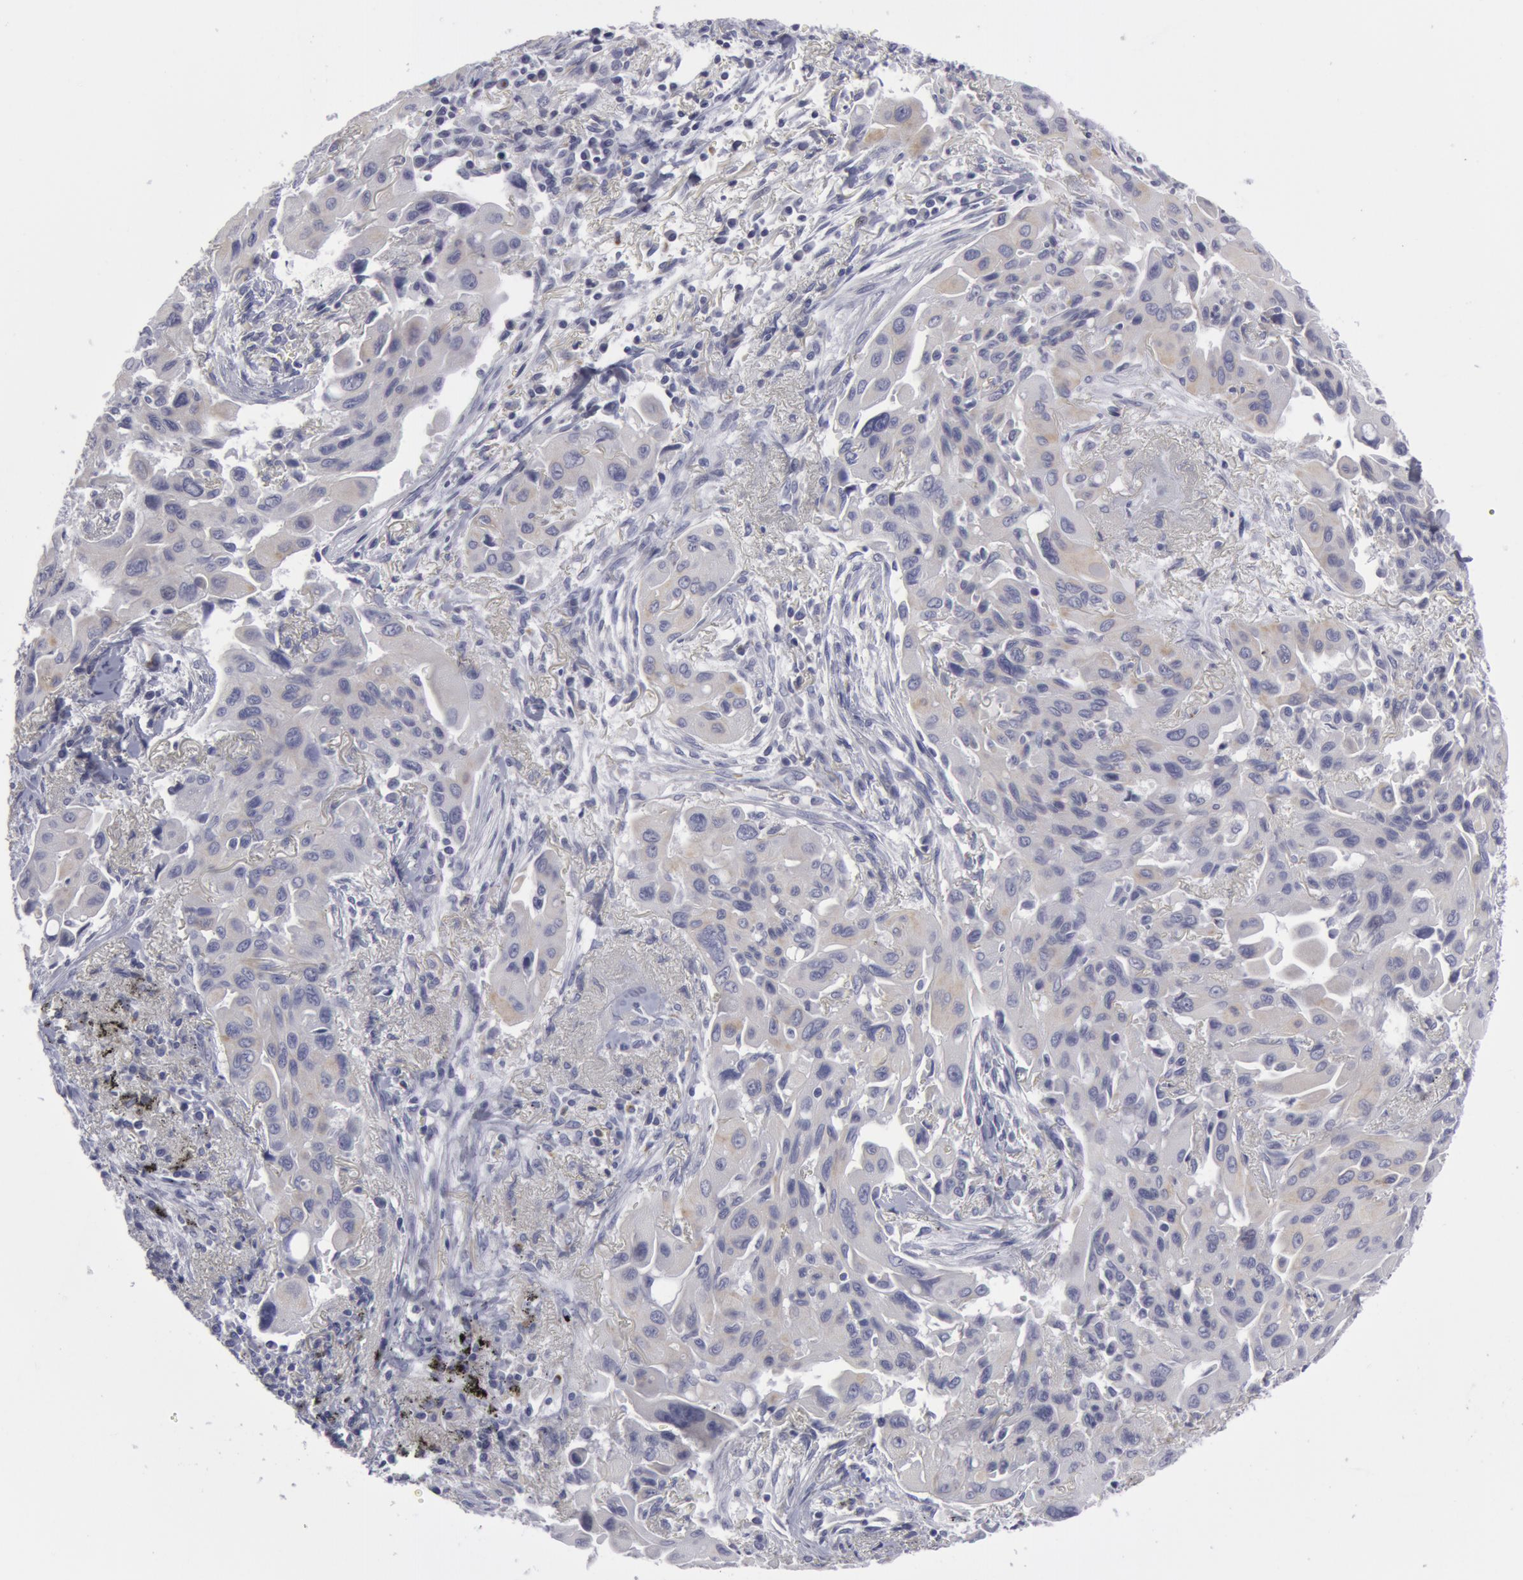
{"staining": {"intensity": "negative", "quantity": "none", "location": "none"}, "tissue": "lung cancer", "cell_type": "Tumor cells", "image_type": "cancer", "snomed": [{"axis": "morphology", "description": "Adenocarcinoma, NOS"}, {"axis": "topography", "description": "Lung"}], "caption": "Adenocarcinoma (lung) stained for a protein using immunohistochemistry demonstrates no staining tumor cells.", "gene": "SMC1B", "patient": {"sex": "male", "age": 68}}